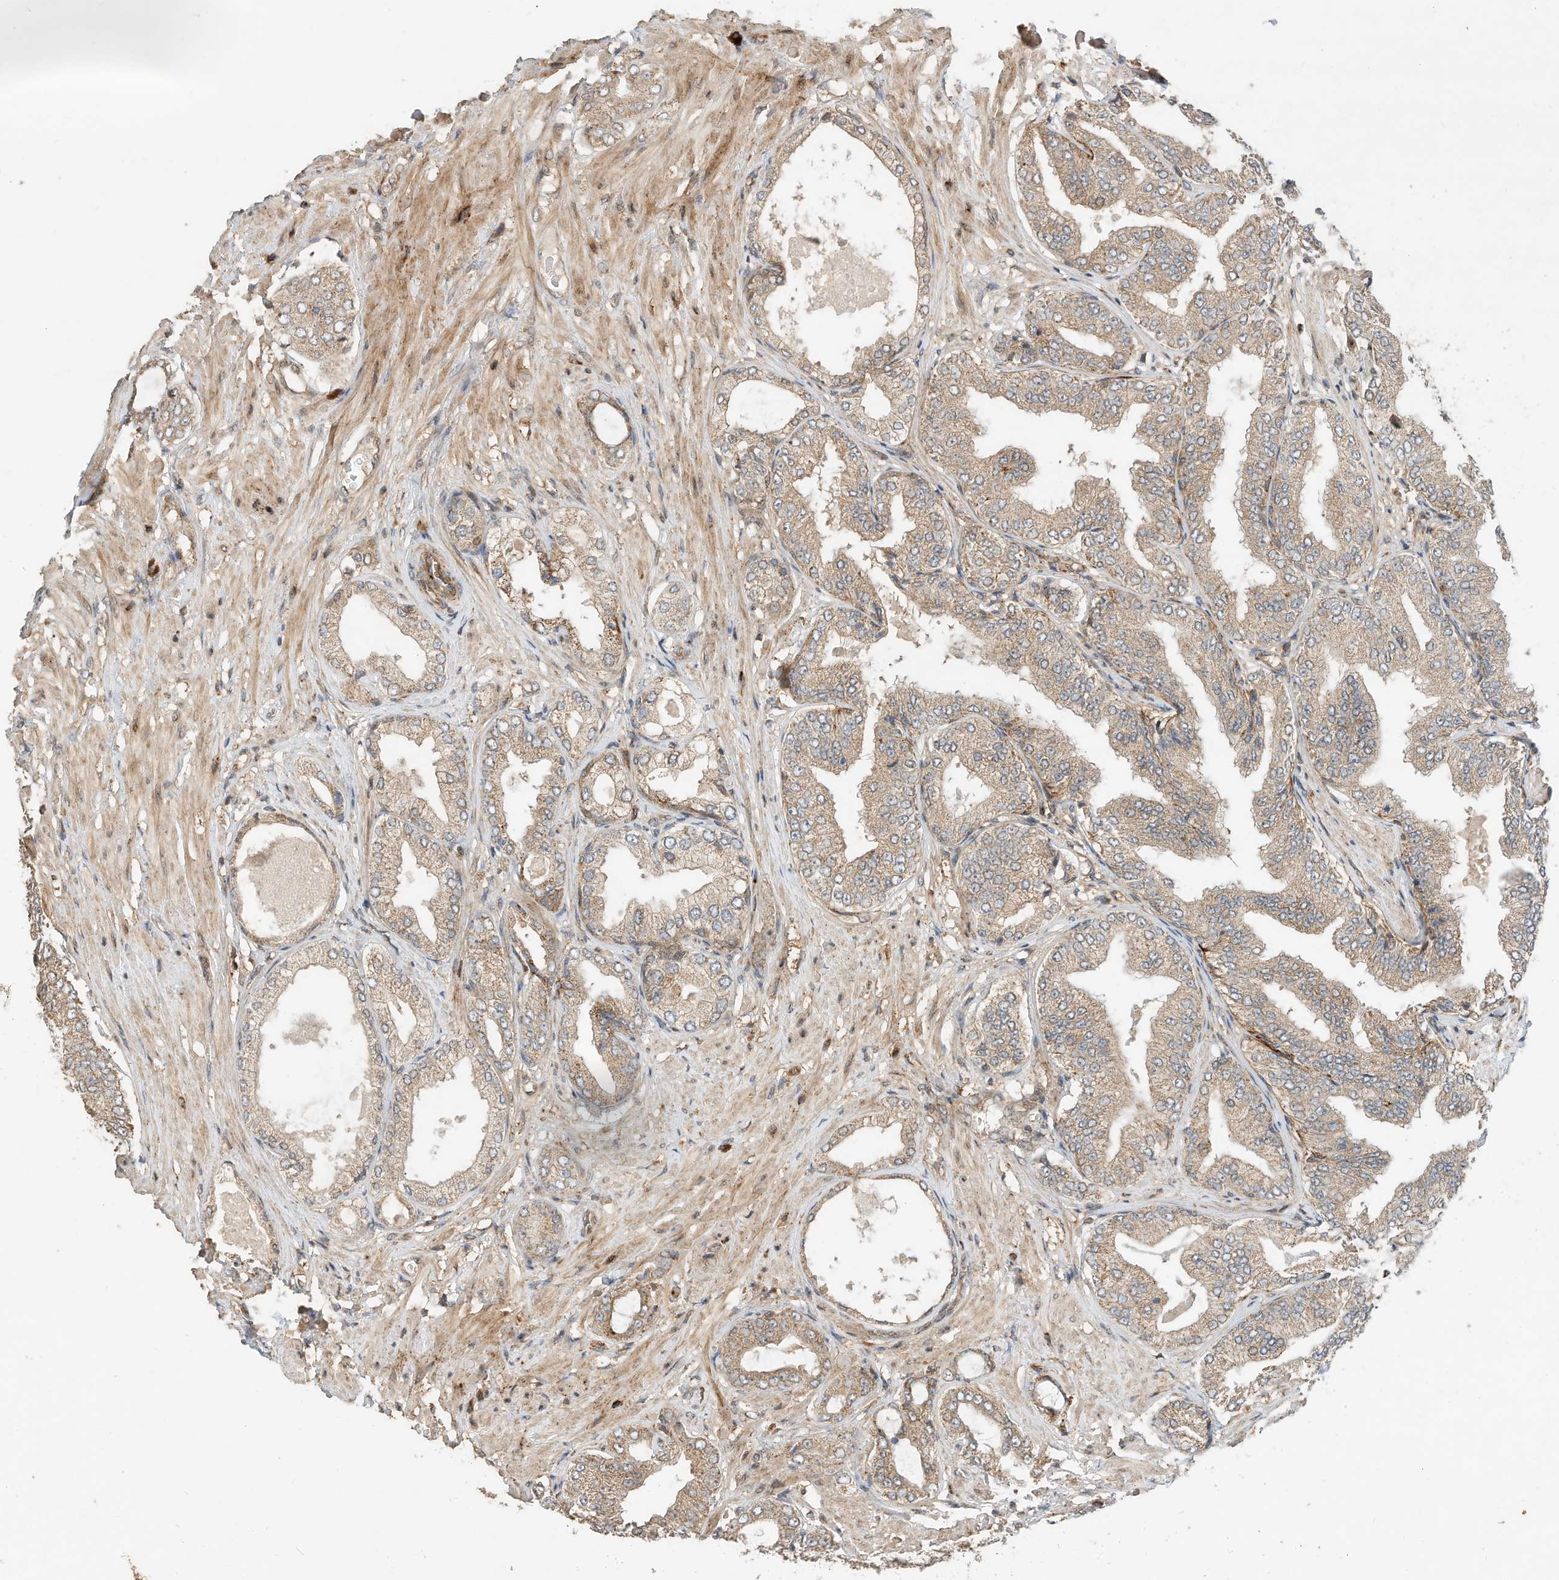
{"staining": {"intensity": "moderate", "quantity": "25%-75%", "location": "cytoplasmic/membranous"}, "tissue": "prostate cancer", "cell_type": "Tumor cells", "image_type": "cancer", "snomed": [{"axis": "morphology", "description": "Adenocarcinoma, Low grade"}, {"axis": "topography", "description": "Prostate"}], "caption": "Moderate cytoplasmic/membranous positivity for a protein is present in approximately 25%-75% of tumor cells of prostate cancer using IHC.", "gene": "CPAMD8", "patient": {"sex": "male", "age": 63}}